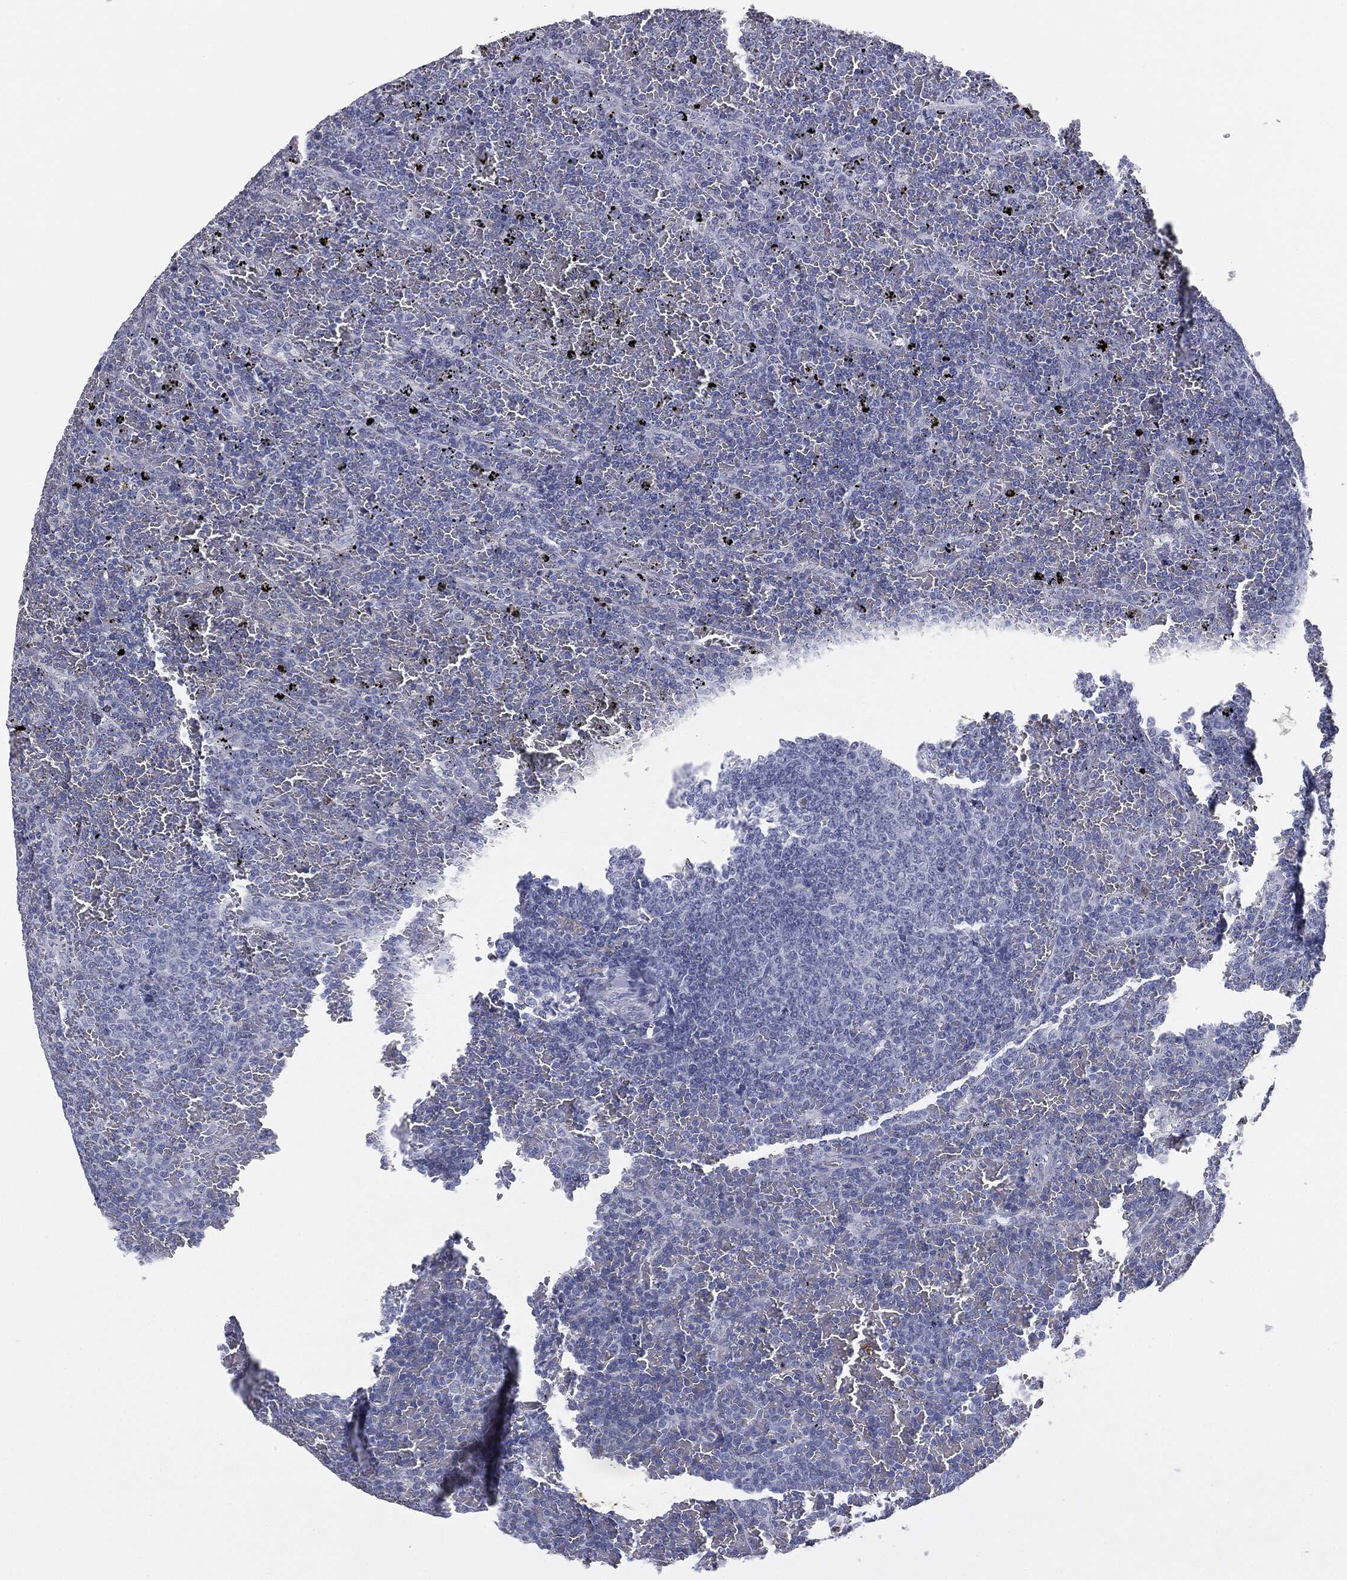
{"staining": {"intensity": "negative", "quantity": "none", "location": "none"}, "tissue": "lymphoma", "cell_type": "Tumor cells", "image_type": "cancer", "snomed": [{"axis": "morphology", "description": "Malignant lymphoma, non-Hodgkin's type, Low grade"}, {"axis": "topography", "description": "Spleen"}], "caption": "Lymphoma stained for a protein using immunohistochemistry reveals no expression tumor cells.", "gene": "MUC5AC", "patient": {"sex": "female", "age": 77}}